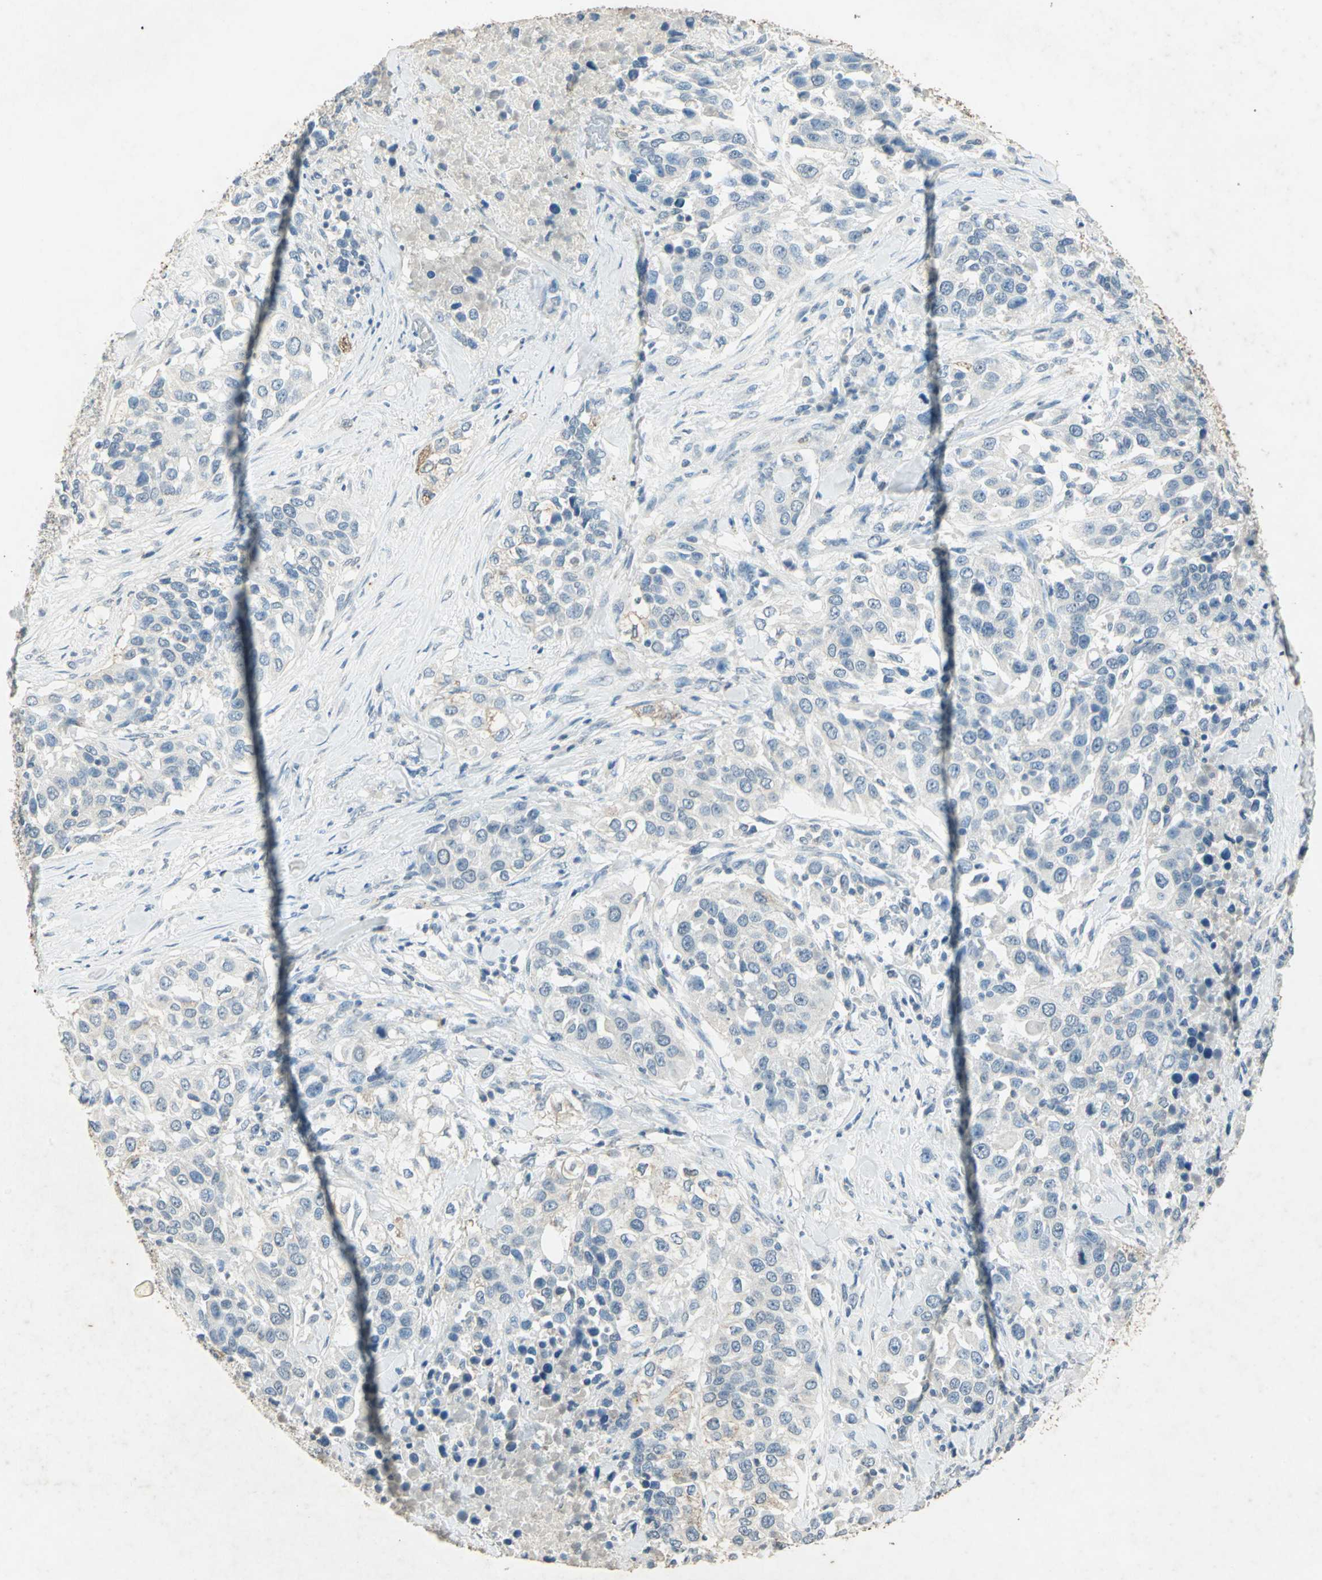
{"staining": {"intensity": "negative", "quantity": "none", "location": "none"}, "tissue": "urothelial cancer", "cell_type": "Tumor cells", "image_type": "cancer", "snomed": [{"axis": "morphology", "description": "Urothelial carcinoma, High grade"}, {"axis": "topography", "description": "Urinary bladder"}], "caption": "A micrograph of human urothelial cancer is negative for staining in tumor cells.", "gene": "CAMK2B", "patient": {"sex": "female", "age": 80}}